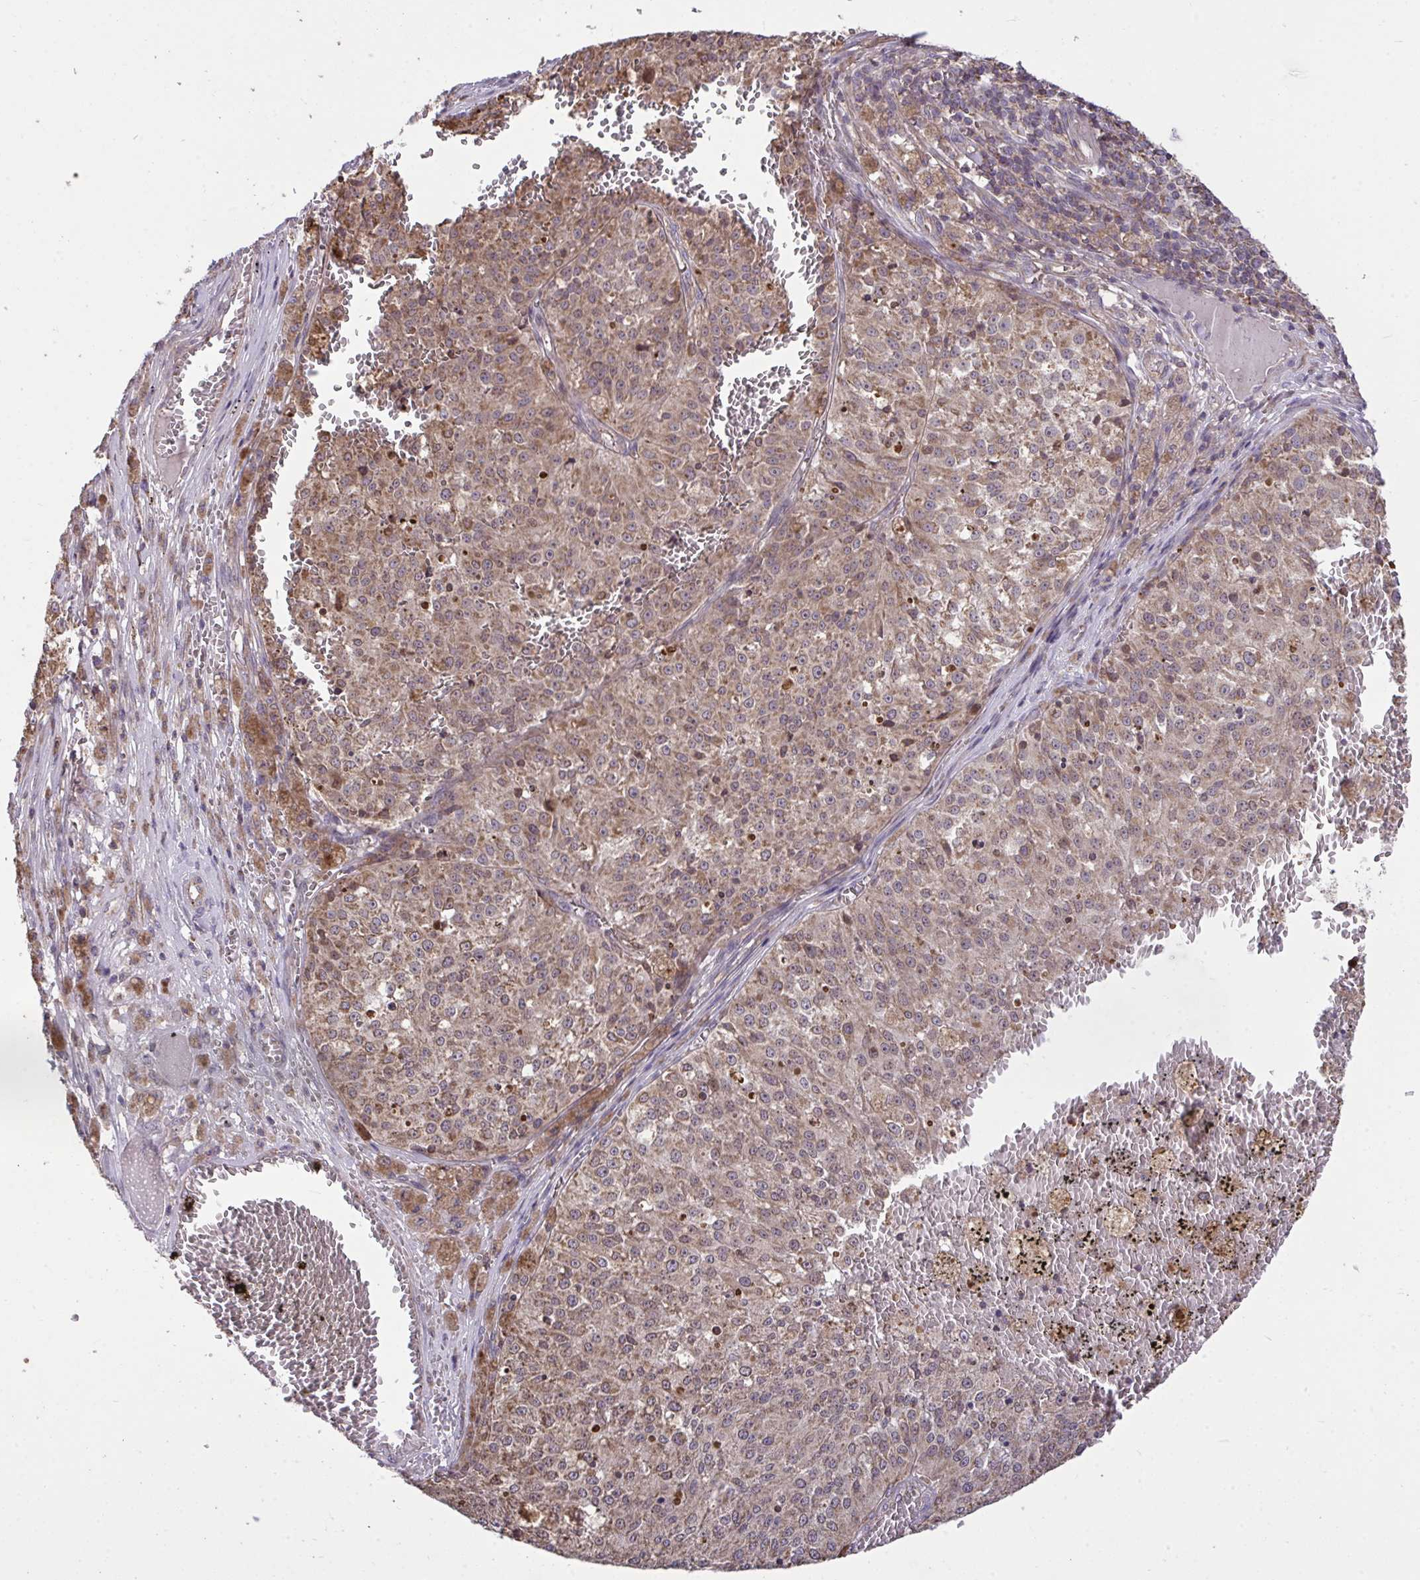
{"staining": {"intensity": "weak", "quantity": "25%-75%", "location": "cytoplasmic/membranous"}, "tissue": "melanoma", "cell_type": "Tumor cells", "image_type": "cancer", "snomed": [{"axis": "morphology", "description": "Malignant melanoma, Metastatic site"}, {"axis": "topography", "description": "Lymph node"}], "caption": "Immunohistochemistry (IHC) photomicrograph of human melanoma stained for a protein (brown), which shows low levels of weak cytoplasmic/membranous expression in about 25%-75% of tumor cells.", "gene": "PPM1H", "patient": {"sex": "female", "age": 64}}